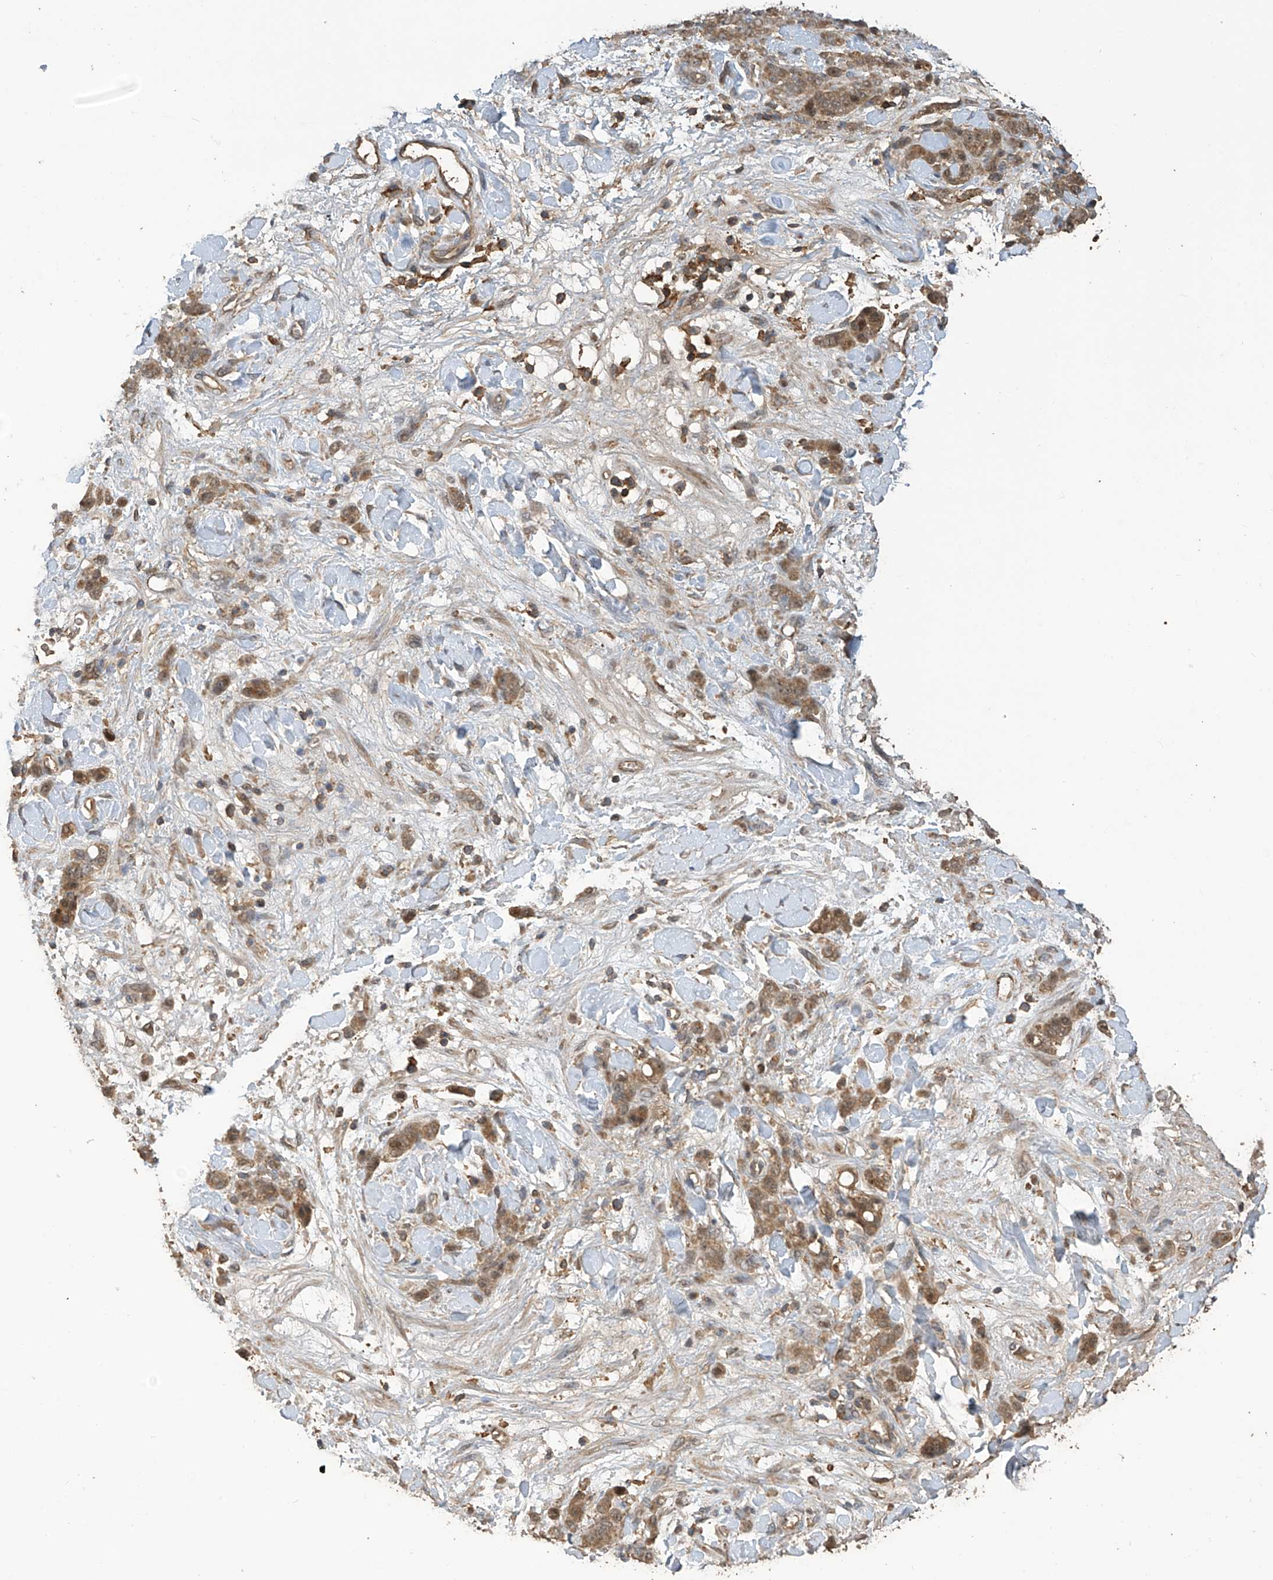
{"staining": {"intensity": "moderate", "quantity": ">75%", "location": "cytoplasmic/membranous"}, "tissue": "stomach cancer", "cell_type": "Tumor cells", "image_type": "cancer", "snomed": [{"axis": "morphology", "description": "Normal tissue, NOS"}, {"axis": "morphology", "description": "Adenocarcinoma, NOS"}, {"axis": "topography", "description": "Stomach"}], "caption": "Immunohistochemistry of stomach cancer (adenocarcinoma) exhibits medium levels of moderate cytoplasmic/membranous positivity in approximately >75% of tumor cells.", "gene": "COX10", "patient": {"sex": "male", "age": 82}}